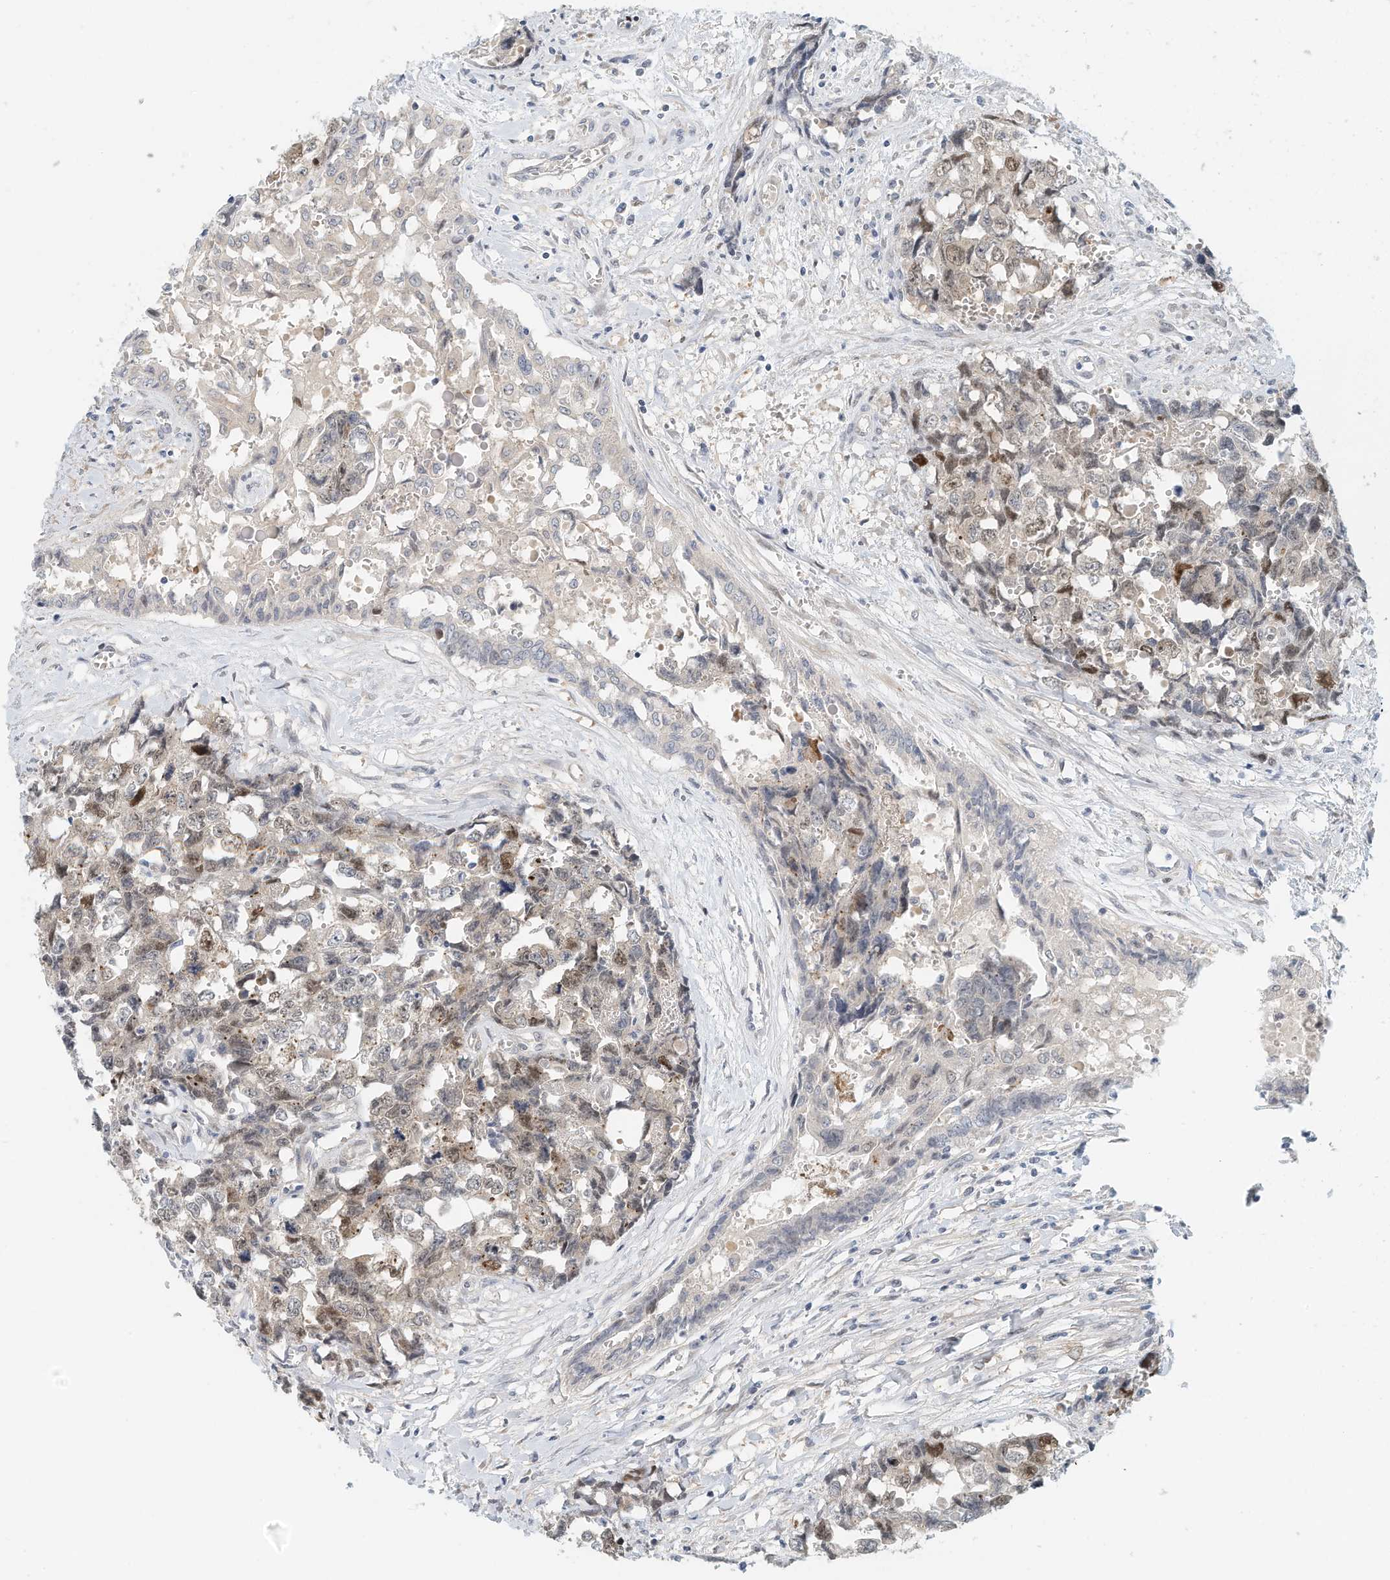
{"staining": {"intensity": "moderate", "quantity": "<25%", "location": "nuclear"}, "tissue": "testis cancer", "cell_type": "Tumor cells", "image_type": "cancer", "snomed": [{"axis": "morphology", "description": "Carcinoma, Embryonal, NOS"}, {"axis": "topography", "description": "Testis"}], "caption": "Testis embryonal carcinoma stained for a protein (brown) reveals moderate nuclear positive staining in approximately <25% of tumor cells.", "gene": "ARHGAP28", "patient": {"sex": "male", "age": 31}}